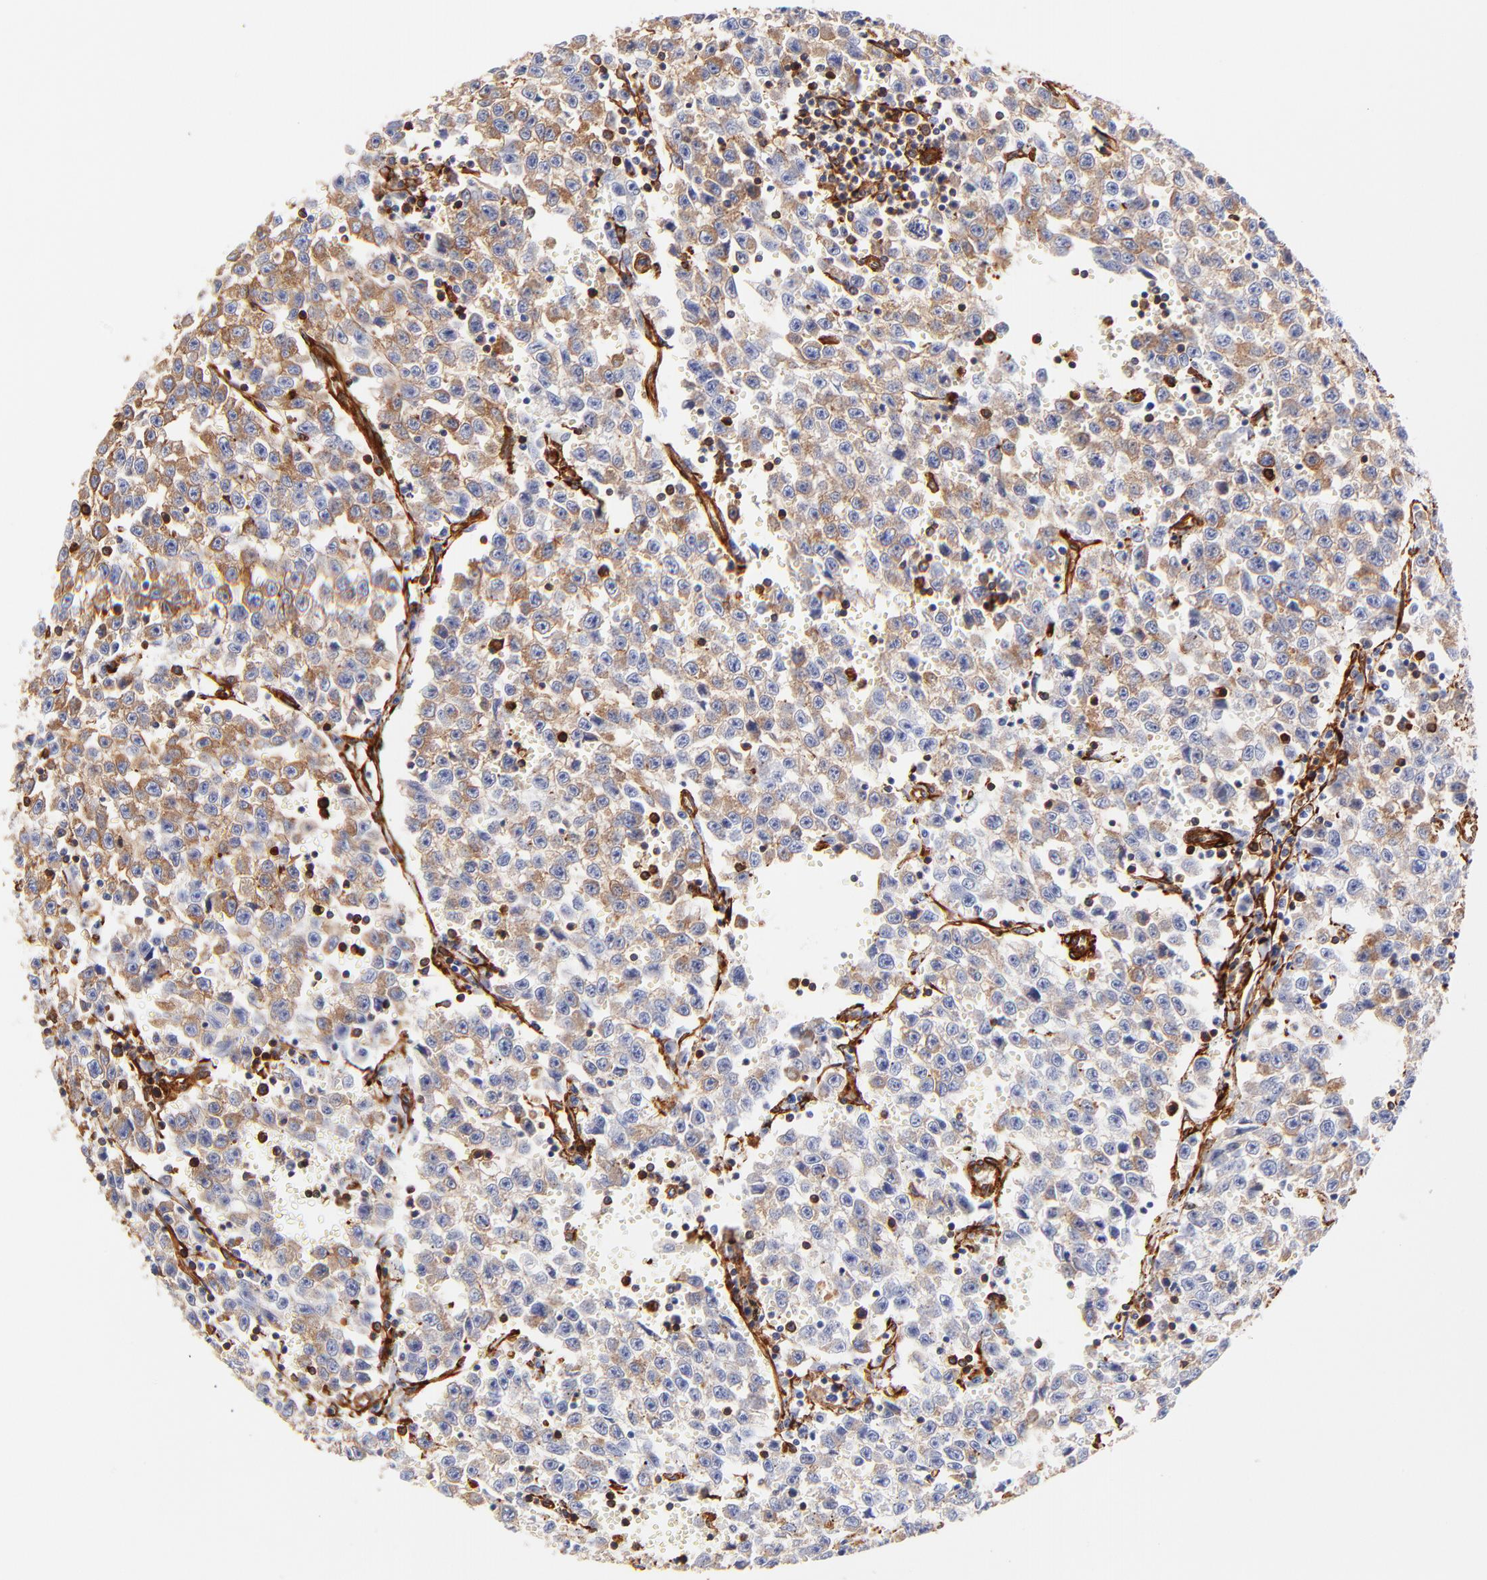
{"staining": {"intensity": "moderate", "quantity": ">75%", "location": "cytoplasmic/membranous"}, "tissue": "testis cancer", "cell_type": "Tumor cells", "image_type": "cancer", "snomed": [{"axis": "morphology", "description": "Seminoma, NOS"}, {"axis": "topography", "description": "Testis"}], "caption": "IHC photomicrograph of neoplastic tissue: testis seminoma stained using immunohistochemistry exhibits medium levels of moderate protein expression localized specifically in the cytoplasmic/membranous of tumor cells, appearing as a cytoplasmic/membranous brown color.", "gene": "FLNA", "patient": {"sex": "male", "age": 35}}